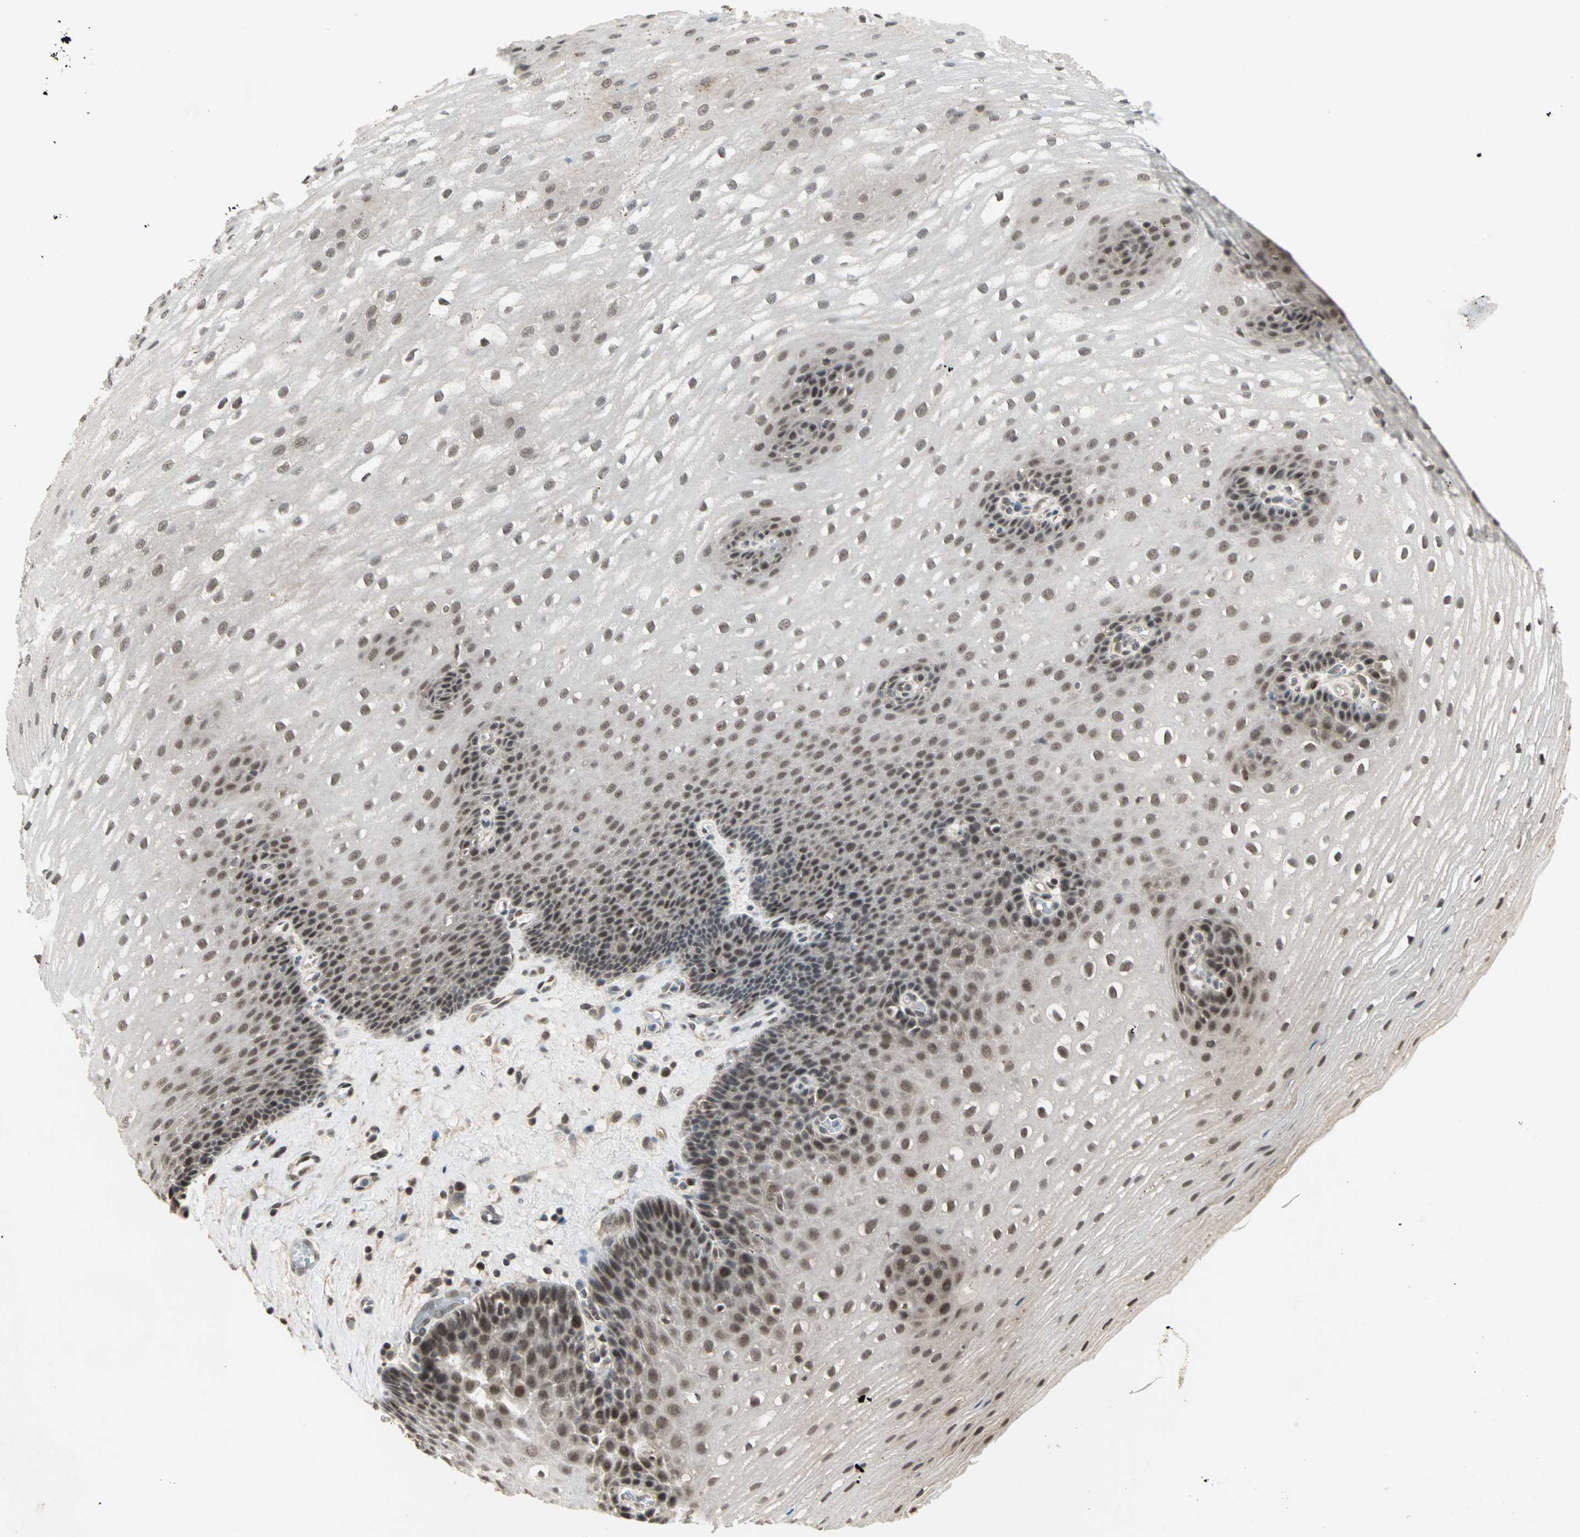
{"staining": {"intensity": "moderate", "quantity": "<25%", "location": "nuclear"}, "tissue": "esophagus", "cell_type": "Squamous epithelial cells", "image_type": "normal", "snomed": [{"axis": "morphology", "description": "Normal tissue, NOS"}, {"axis": "topography", "description": "Esophagus"}], "caption": "A low amount of moderate nuclear expression is appreciated in about <25% of squamous epithelial cells in unremarkable esophagus.", "gene": "ZNF701", "patient": {"sex": "male", "age": 48}}